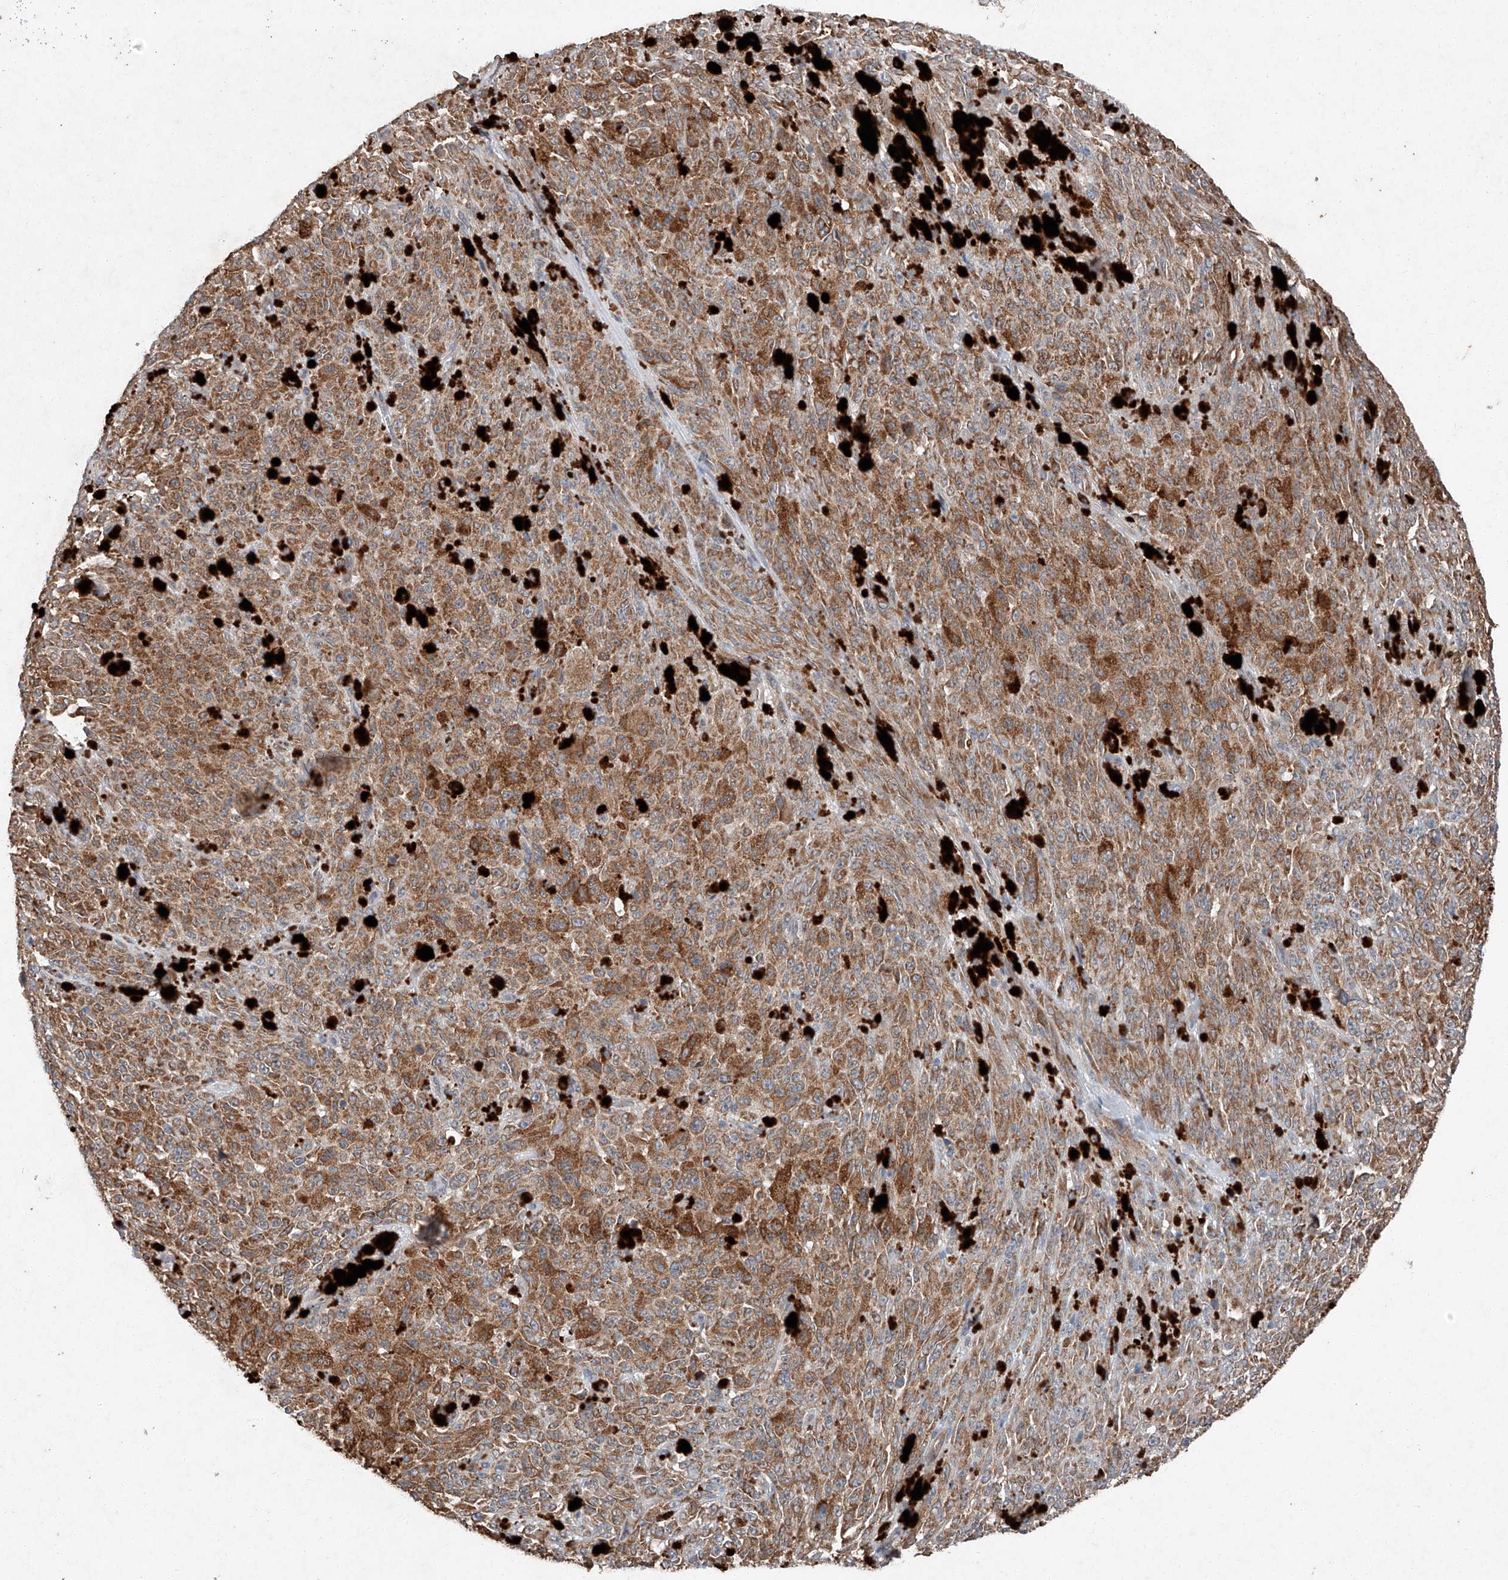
{"staining": {"intensity": "moderate", "quantity": ">75%", "location": "cytoplasmic/membranous"}, "tissue": "melanoma", "cell_type": "Tumor cells", "image_type": "cancer", "snomed": [{"axis": "morphology", "description": "Malignant melanoma, NOS"}, {"axis": "topography", "description": "Skin"}], "caption": "A brown stain shows moderate cytoplasmic/membranous staining of a protein in human melanoma tumor cells.", "gene": "RUSC1", "patient": {"sex": "female", "age": 82}}